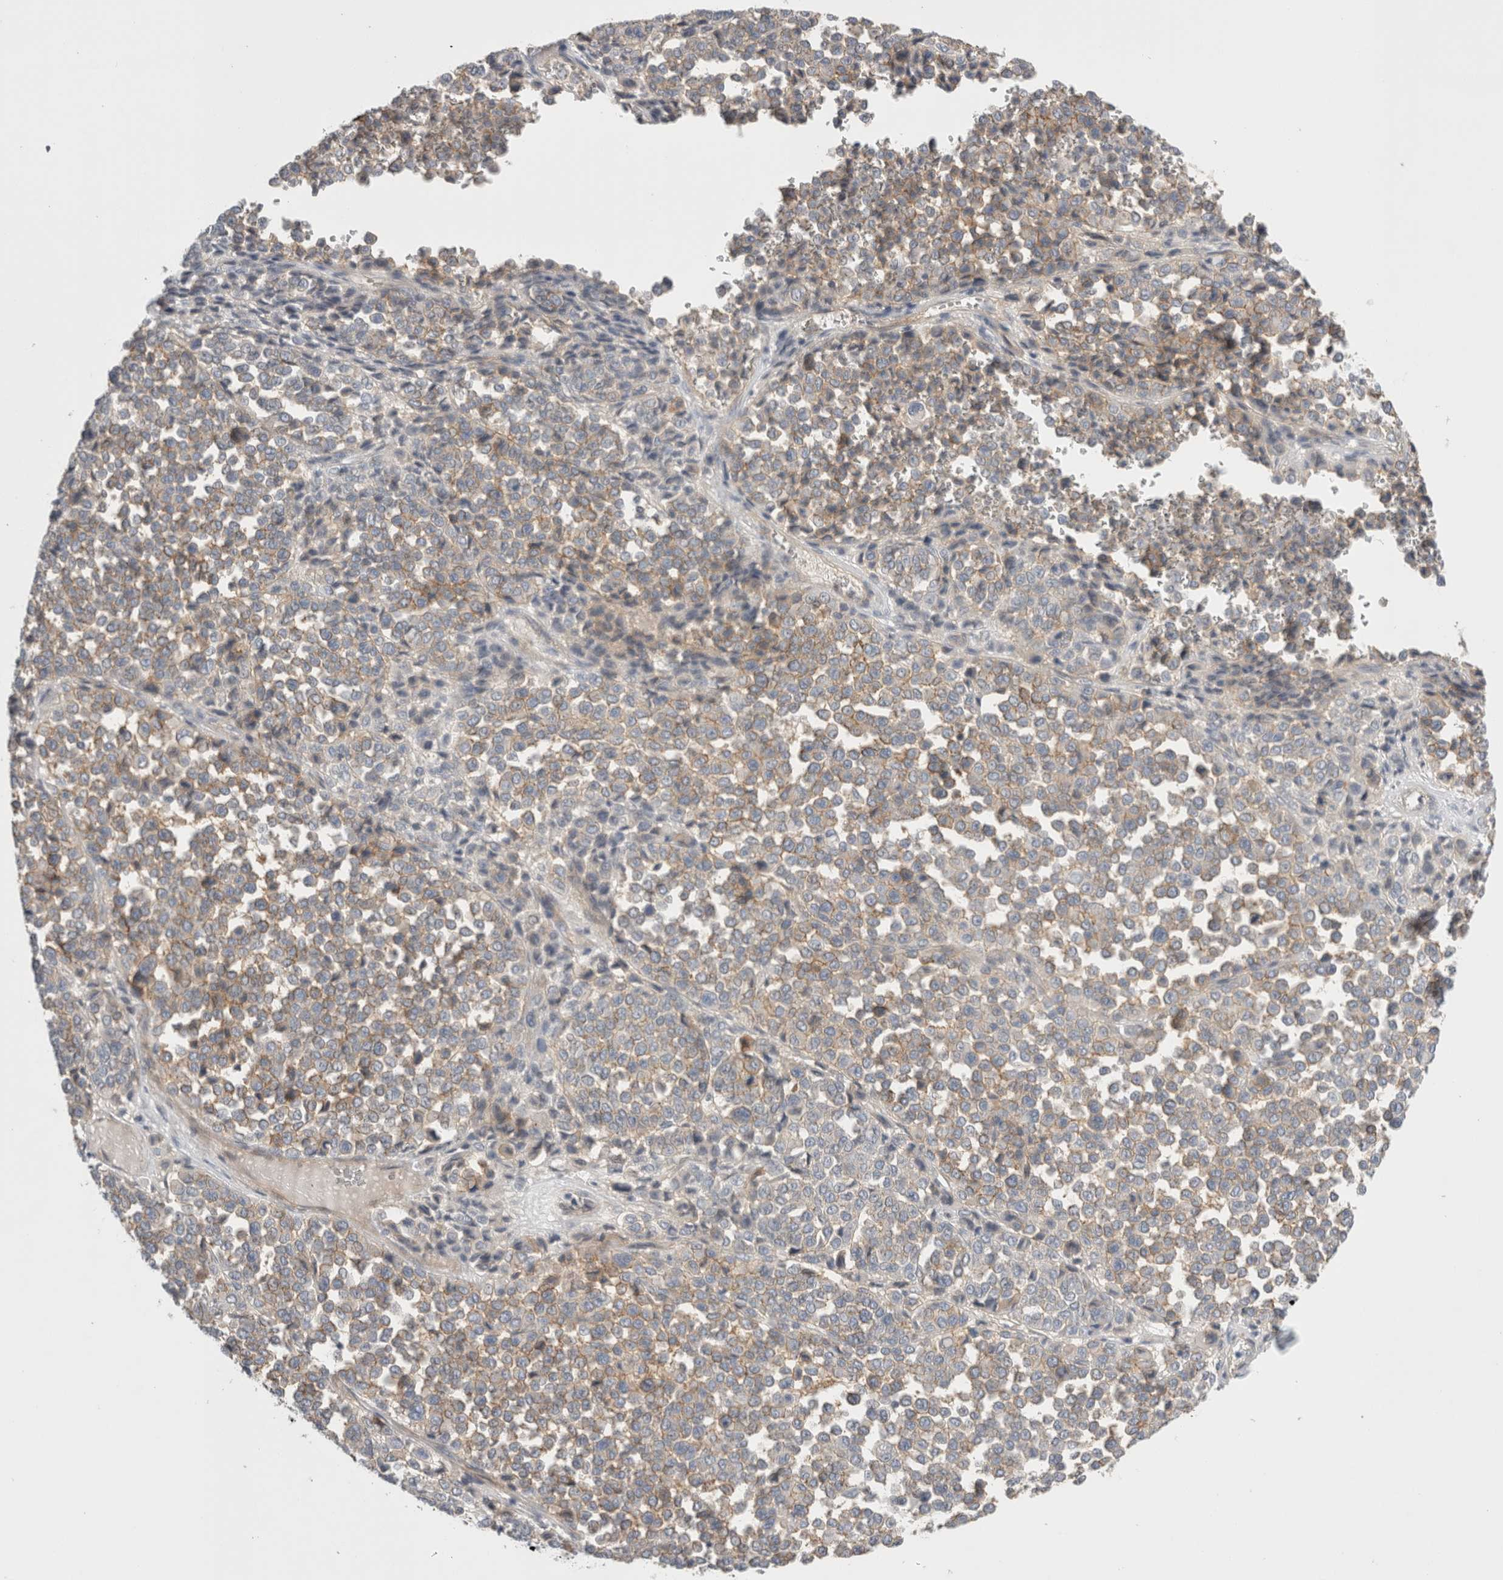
{"staining": {"intensity": "weak", "quantity": "25%-75%", "location": "cytoplasmic/membranous"}, "tissue": "melanoma", "cell_type": "Tumor cells", "image_type": "cancer", "snomed": [{"axis": "morphology", "description": "Malignant melanoma, Metastatic site"}, {"axis": "topography", "description": "Pancreas"}], "caption": "The image exhibits immunohistochemical staining of melanoma. There is weak cytoplasmic/membranous expression is seen in approximately 25%-75% of tumor cells.", "gene": "VANGL1", "patient": {"sex": "female", "age": 30}}